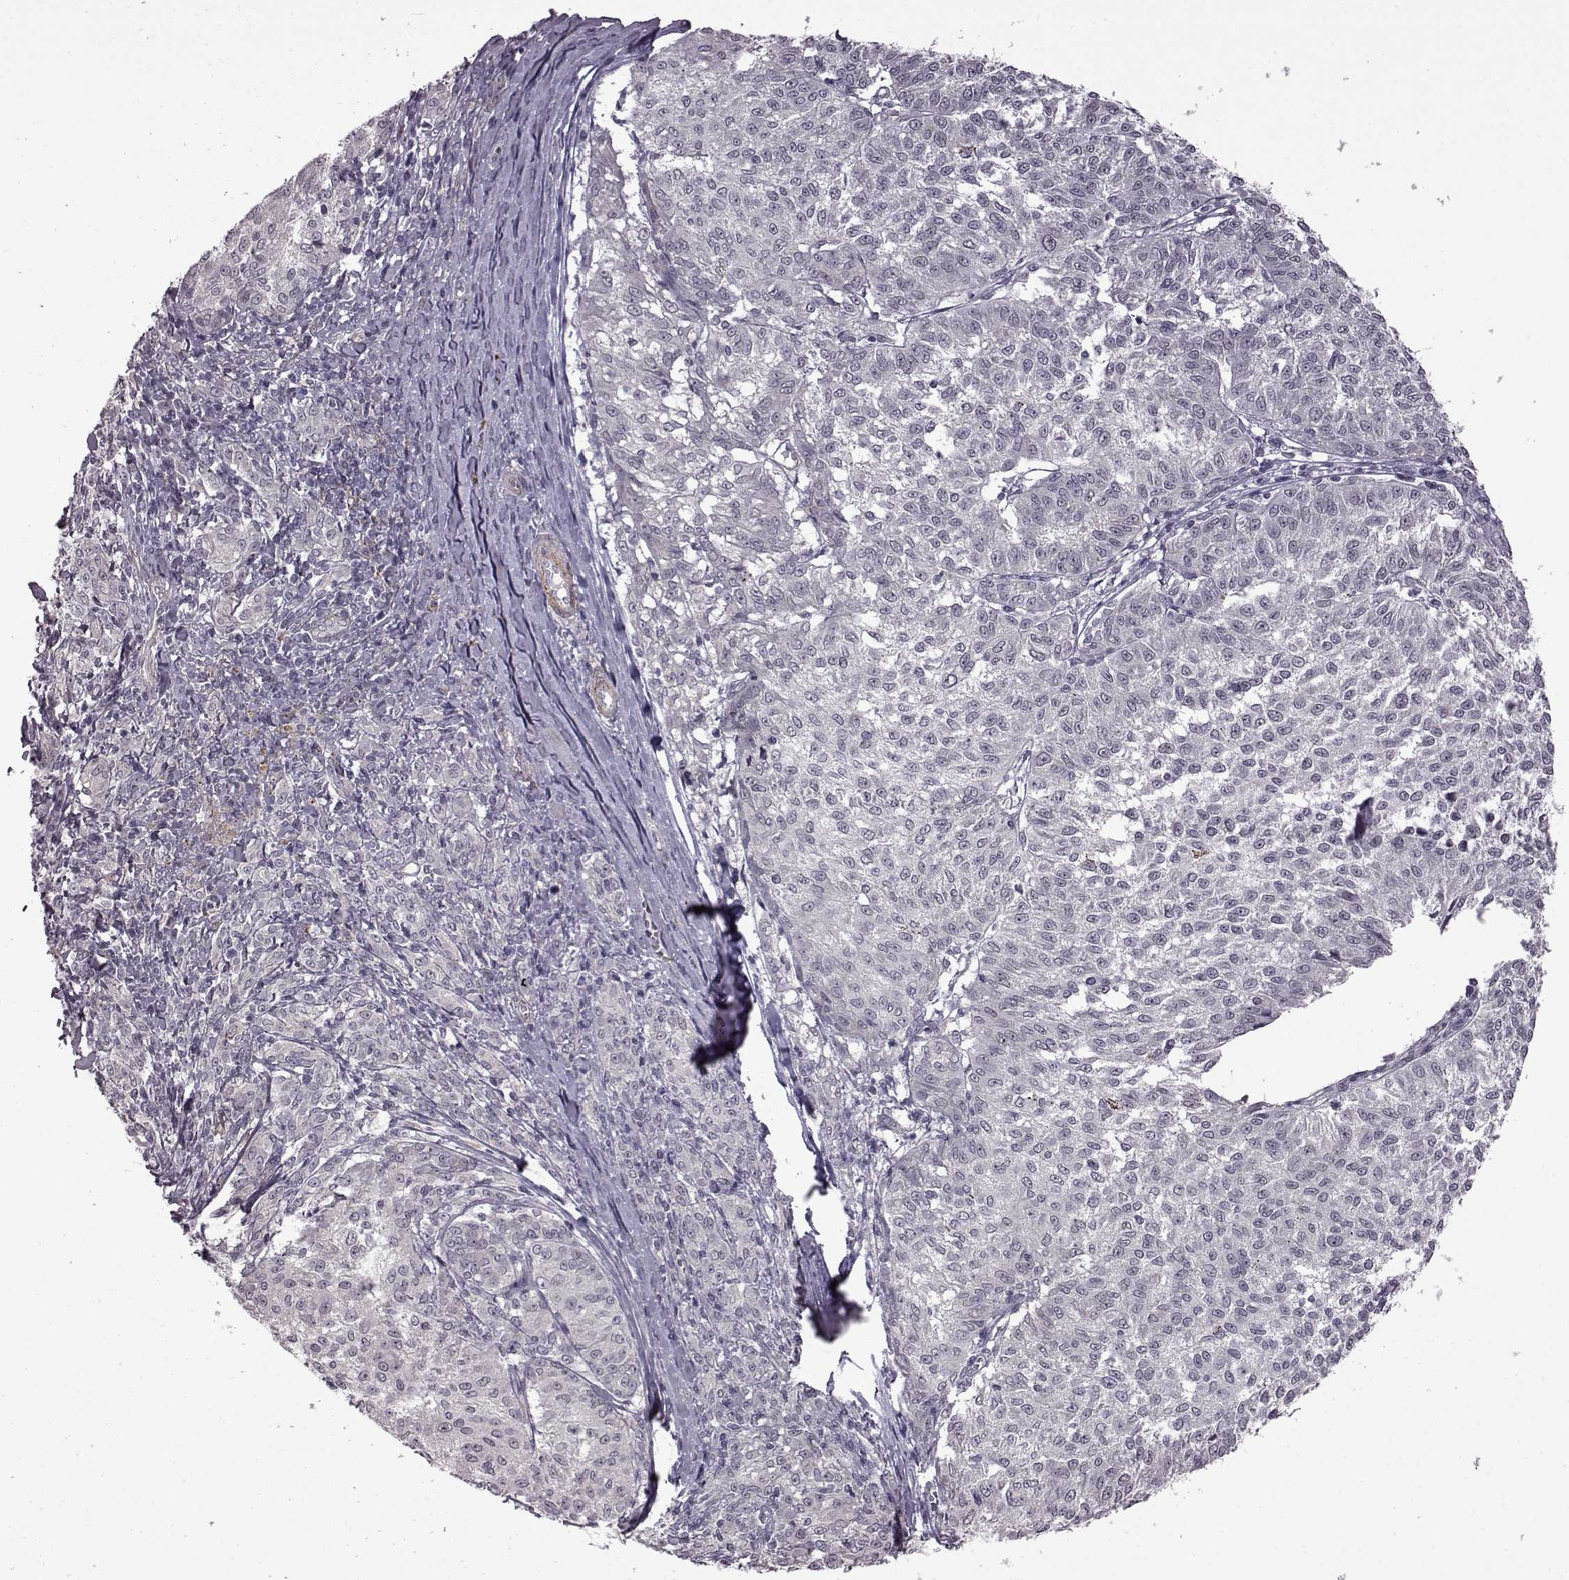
{"staining": {"intensity": "negative", "quantity": "none", "location": "none"}, "tissue": "melanoma", "cell_type": "Tumor cells", "image_type": "cancer", "snomed": [{"axis": "morphology", "description": "Malignant melanoma, NOS"}, {"axis": "topography", "description": "Skin"}], "caption": "Photomicrograph shows no protein positivity in tumor cells of melanoma tissue.", "gene": "SYNPO2", "patient": {"sex": "female", "age": 72}}